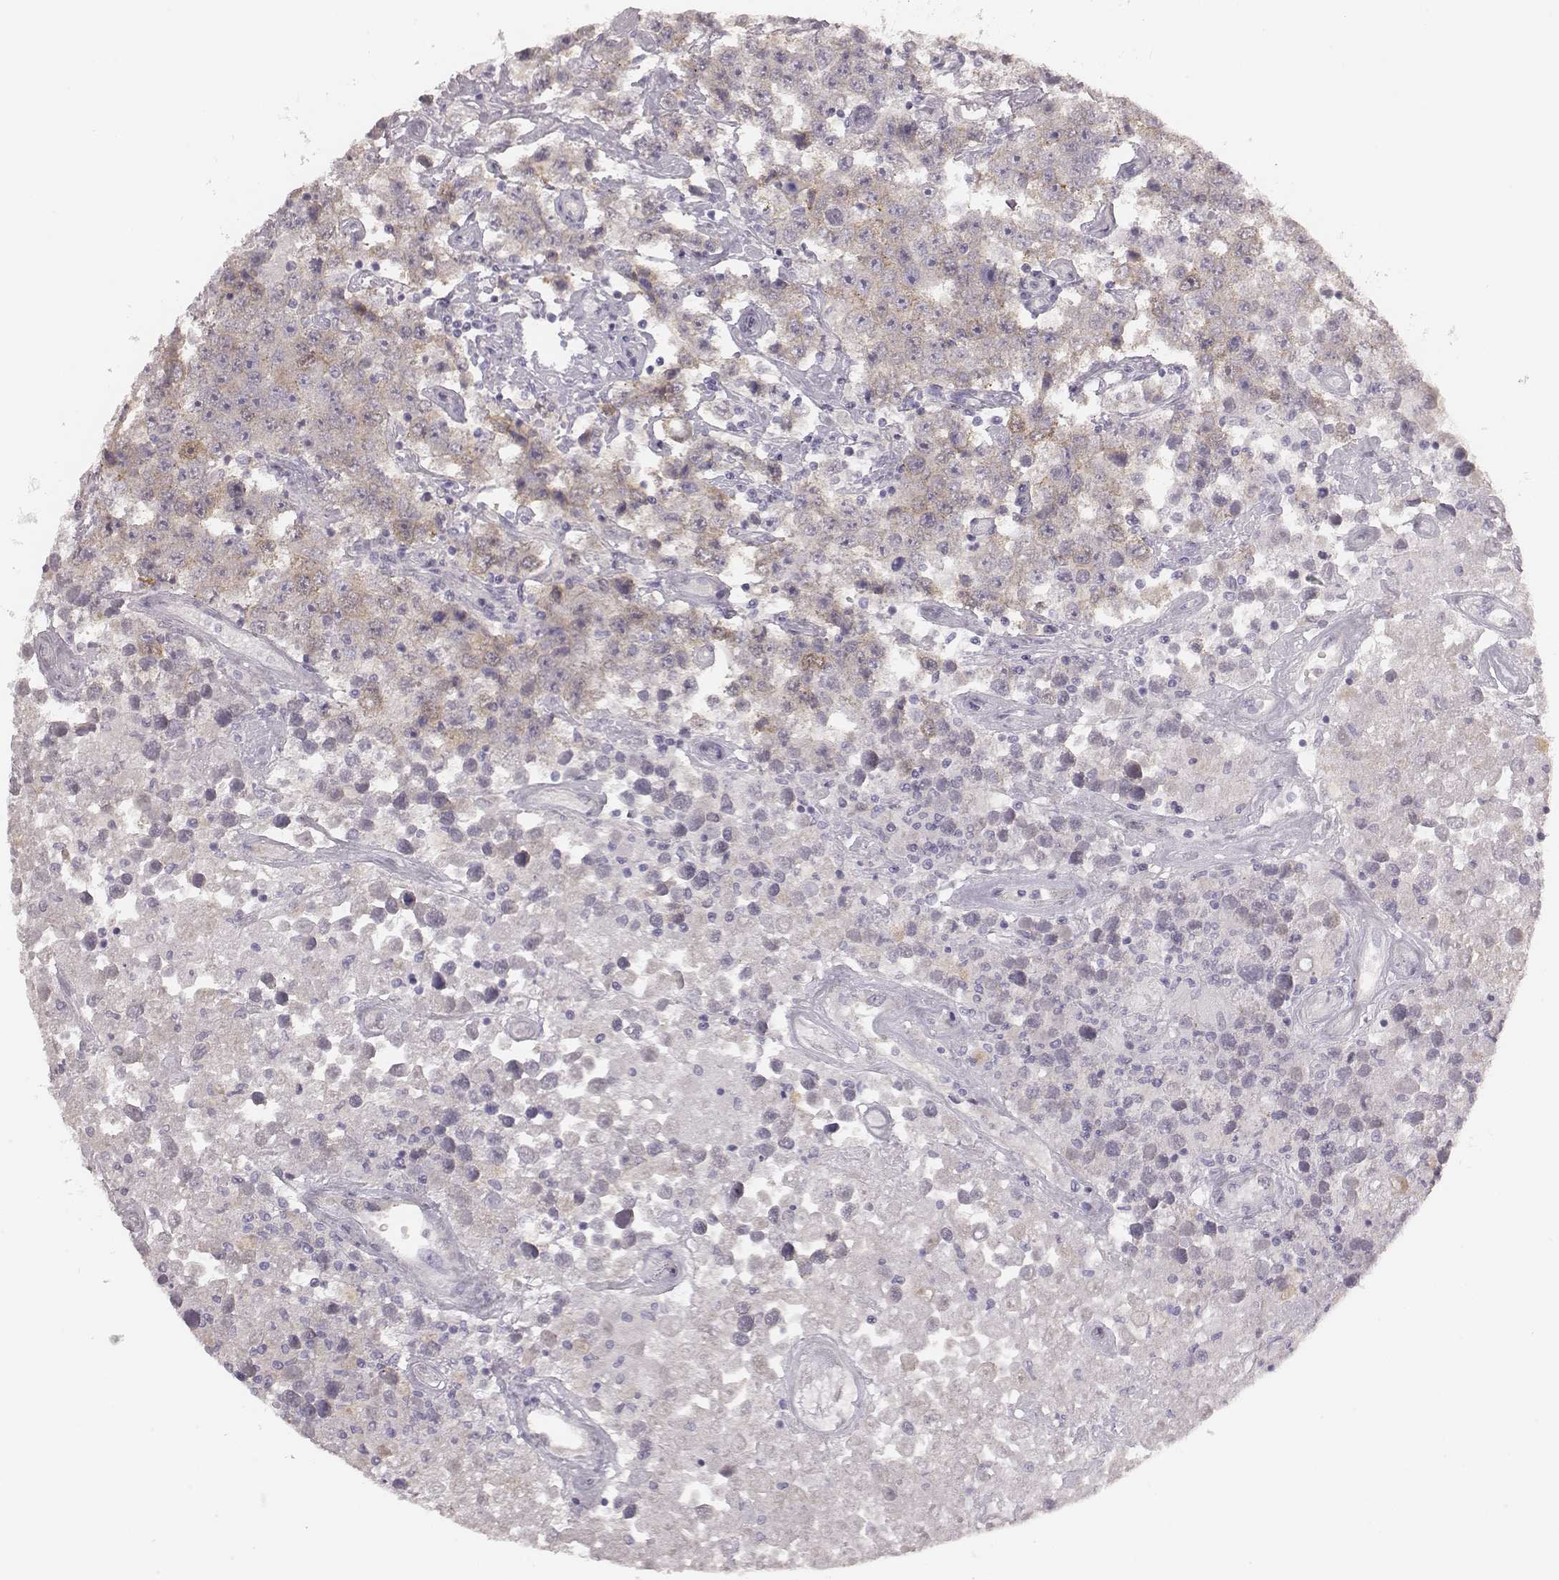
{"staining": {"intensity": "negative", "quantity": "none", "location": "none"}, "tissue": "testis cancer", "cell_type": "Tumor cells", "image_type": "cancer", "snomed": [{"axis": "morphology", "description": "Seminoma, NOS"}, {"axis": "topography", "description": "Testis"}], "caption": "The immunohistochemistry histopathology image has no significant positivity in tumor cells of testis cancer (seminoma) tissue.", "gene": "PBK", "patient": {"sex": "male", "age": 52}}